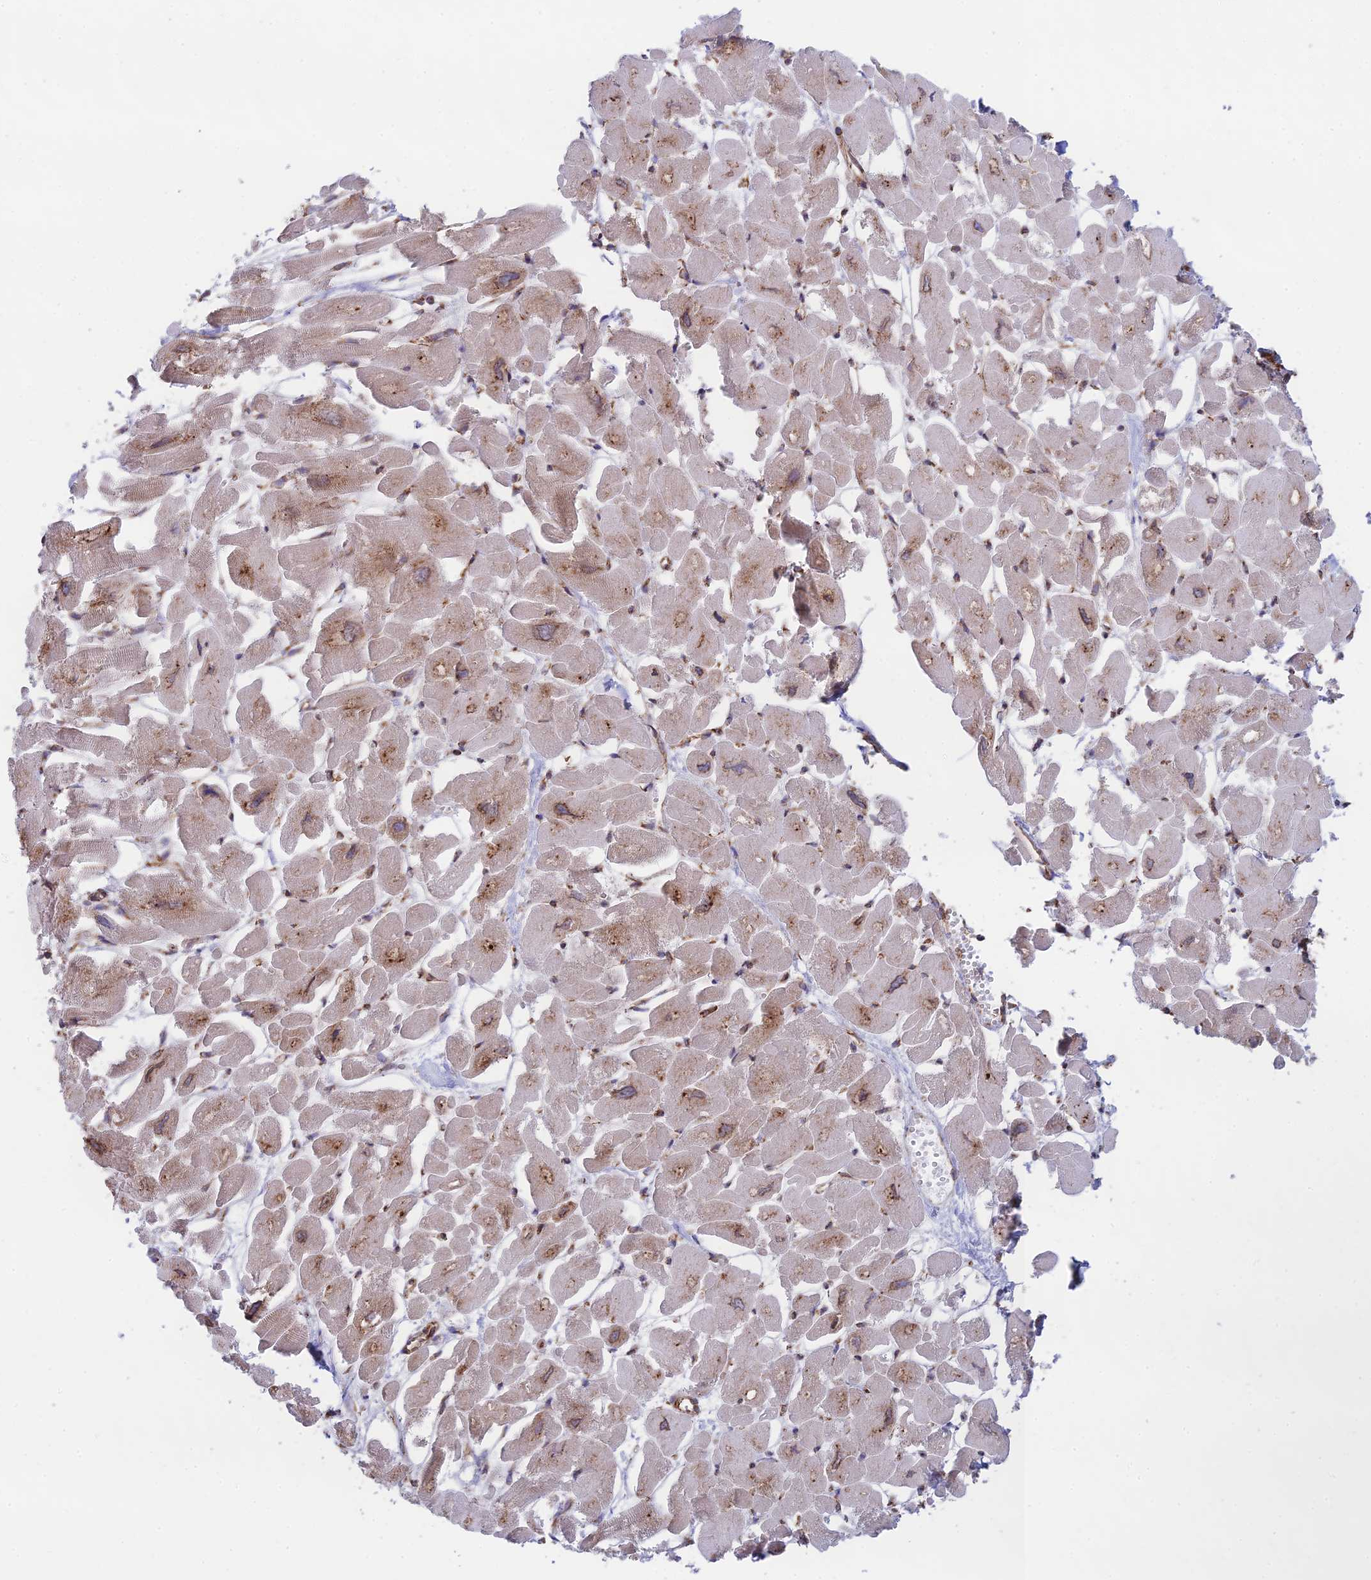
{"staining": {"intensity": "moderate", "quantity": "25%-75%", "location": "cytoplasmic/membranous"}, "tissue": "heart muscle", "cell_type": "Cardiomyocytes", "image_type": "normal", "snomed": [{"axis": "morphology", "description": "Normal tissue, NOS"}, {"axis": "topography", "description": "Heart"}], "caption": "A brown stain shows moderate cytoplasmic/membranous staining of a protein in cardiomyocytes of normal human heart muscle. Immunohistochemistry (ihc) stains the protein in brown and the nuclei are stained blue.", "gene": "CCDC69", "patient": {"sex": "male", "age": 54}}